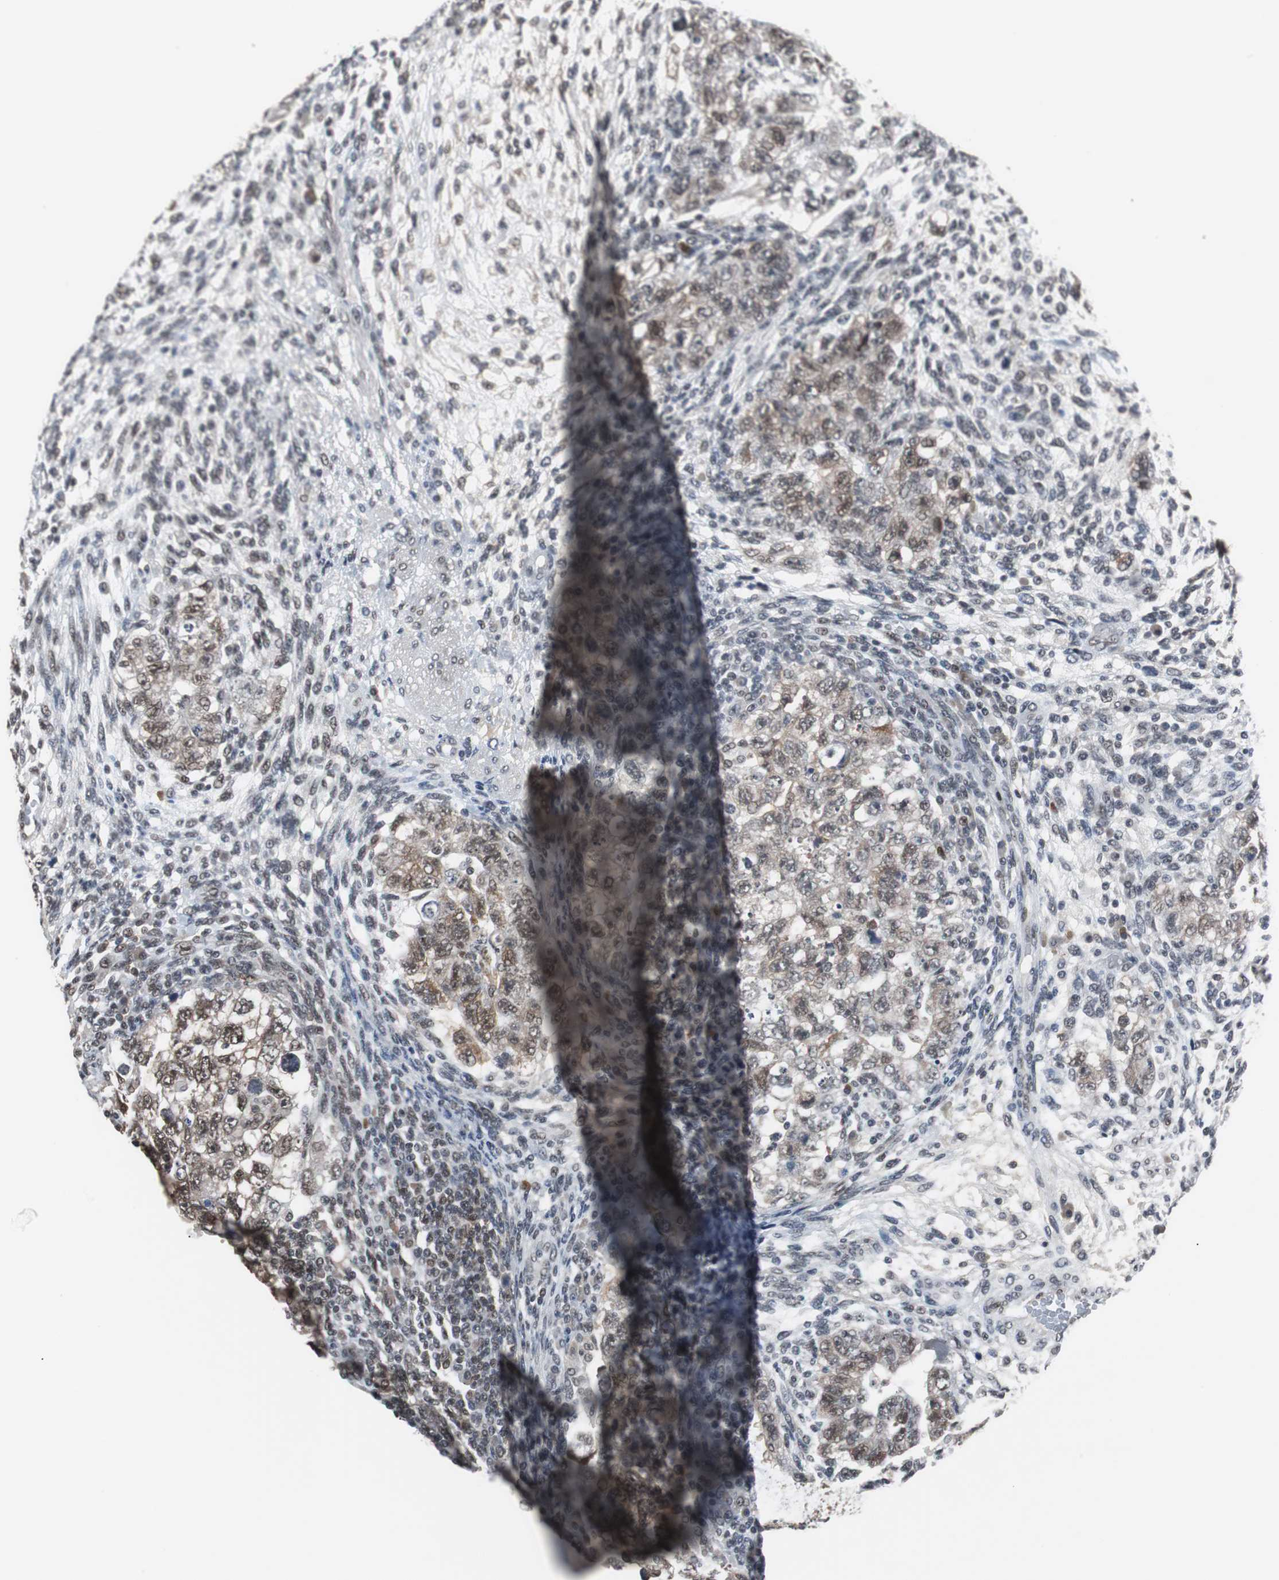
{"staining": {"intensity": "moderate", "quantity": ">75%", "location": "cytoplasmic/membranous,nuclear"}, "tissue": "testis cancer", "cell_type": "Tumor cells", "image_type": "cancer", "snomed": [{"axis": "morphology", "description": "Normal tissue, NOS"}, {"axis": "morphology", "description": "Carcinoma, Embryonal, NOS"}, {"axis": "topography", "description": "Testis"}], "caption": "Immunohistochemistry histopathology image of human testis cancer stained for a protein (brown), which displays medium levels of moderate cytoplasmic/membranous and nuclear staining in approximately >75% of tumor cells.", "gene": "TAF7", "patient": {"sex": "male", "age": 36}}